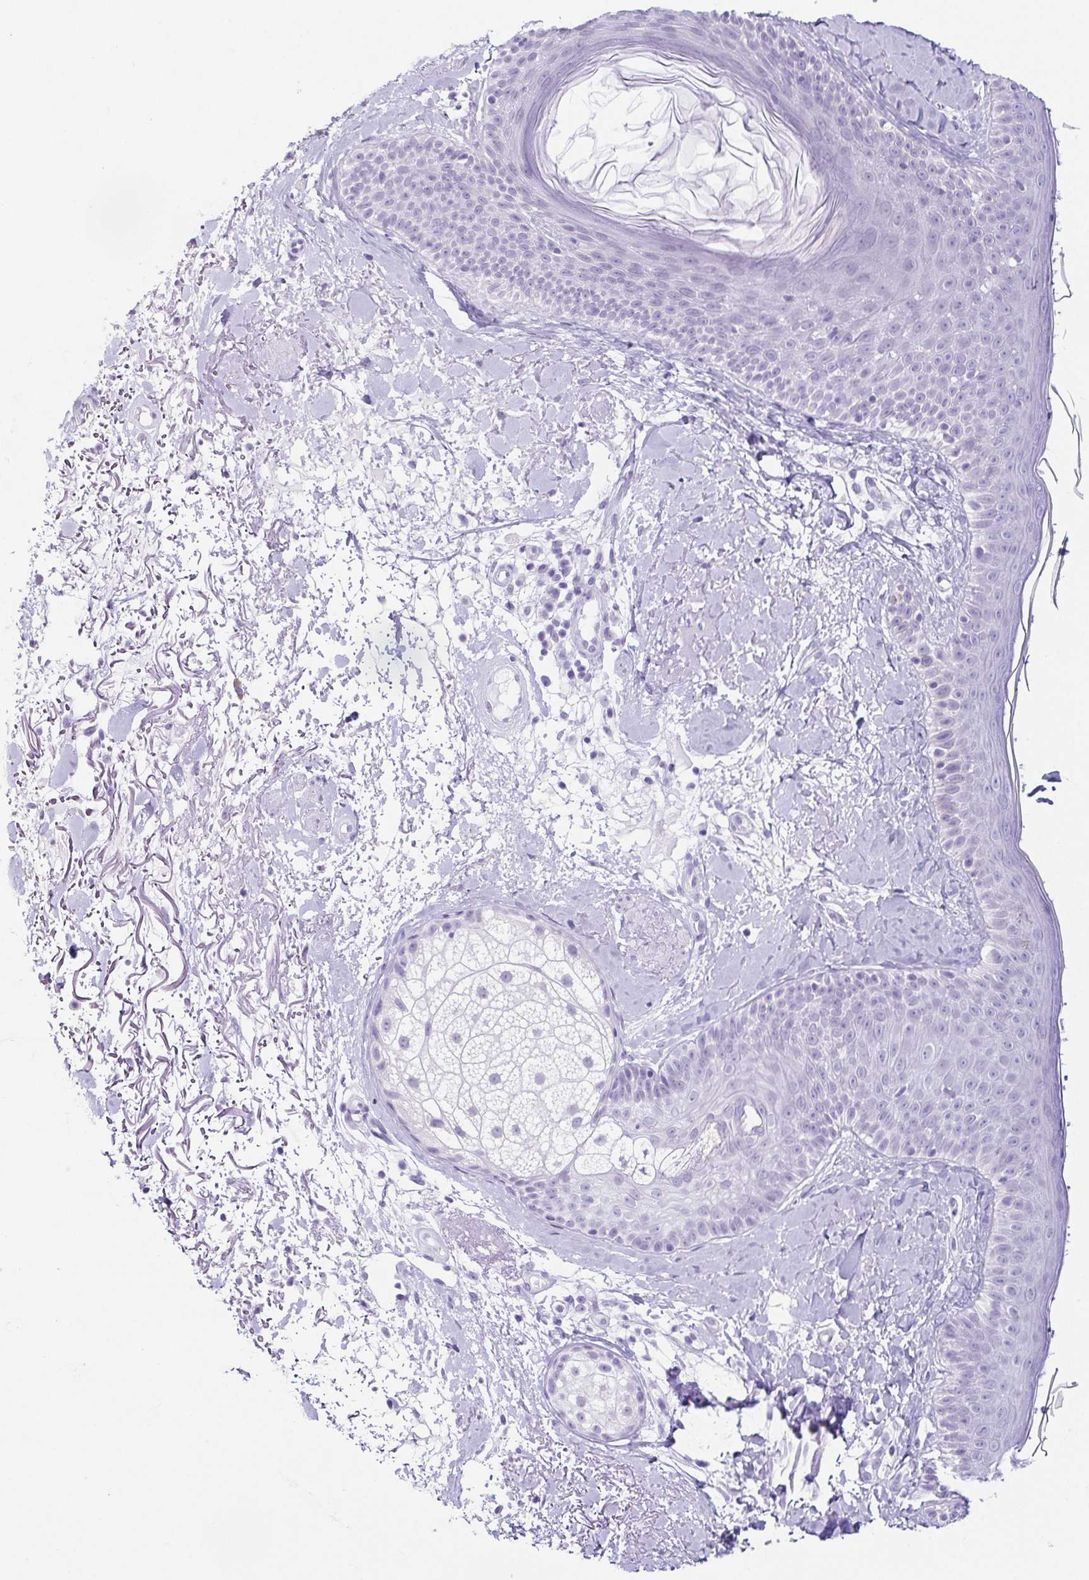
{"staining": {"intensity": "negative", "quantity": "none", "location": "none"}, "tissue": "skin", "cell_type": "Fibroblasts", "image_type": "normal", "snomed": [{"axis": "morphology", "description": "Normal tissue, NOS"}, {"axis": "topography", "description": "Skin"}], "caption": "Immunohistochemical staining of benign human skin demonstrates no significant positivity in fibroblasts. (Stains: DAB immunohistochemistry (IHC) with hematoxylin counter stain, Microscopy: brightfield microscopy at high magnification).", "gene": "ESX1", "patient": {"sex": "male", "age": 73}}